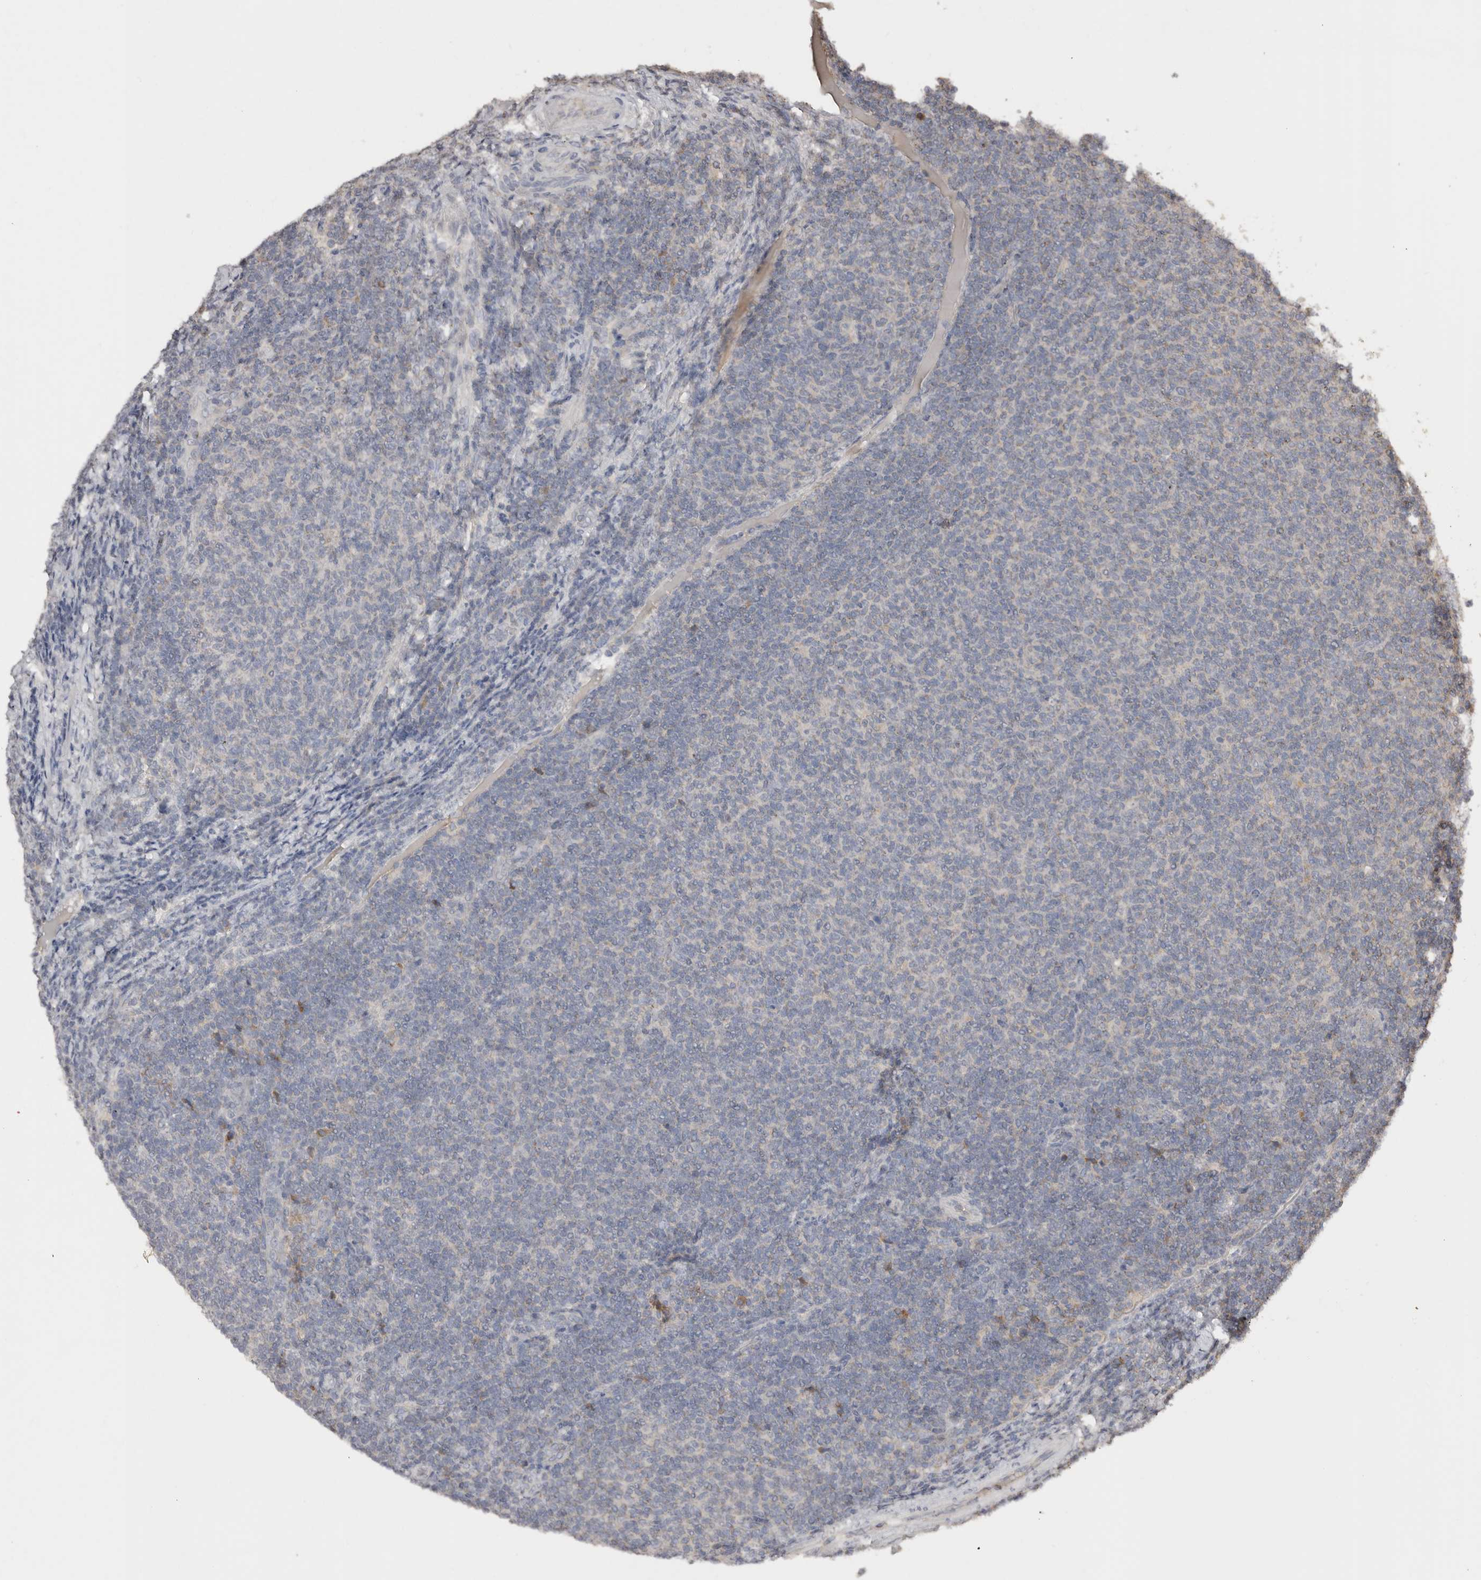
{"staining": {"intensity": "negative", "quantity": "none", "location": "none"}, "tissue": "lymphoma", "cell_type": "Tumor cells", "image_type": "cancer", "snomed": [{"axis": "morphology", "description": "Malignant lymphoma, non-Hodgkin's type, Low grade"}, {"axis": "topography", "description": "Lymph node"}], "caption": "The histopathology image shows no staining of tumor cells in lymphoma.", "gene": "SLC39A2", "patient": {"sex": "male", "age": 66}}